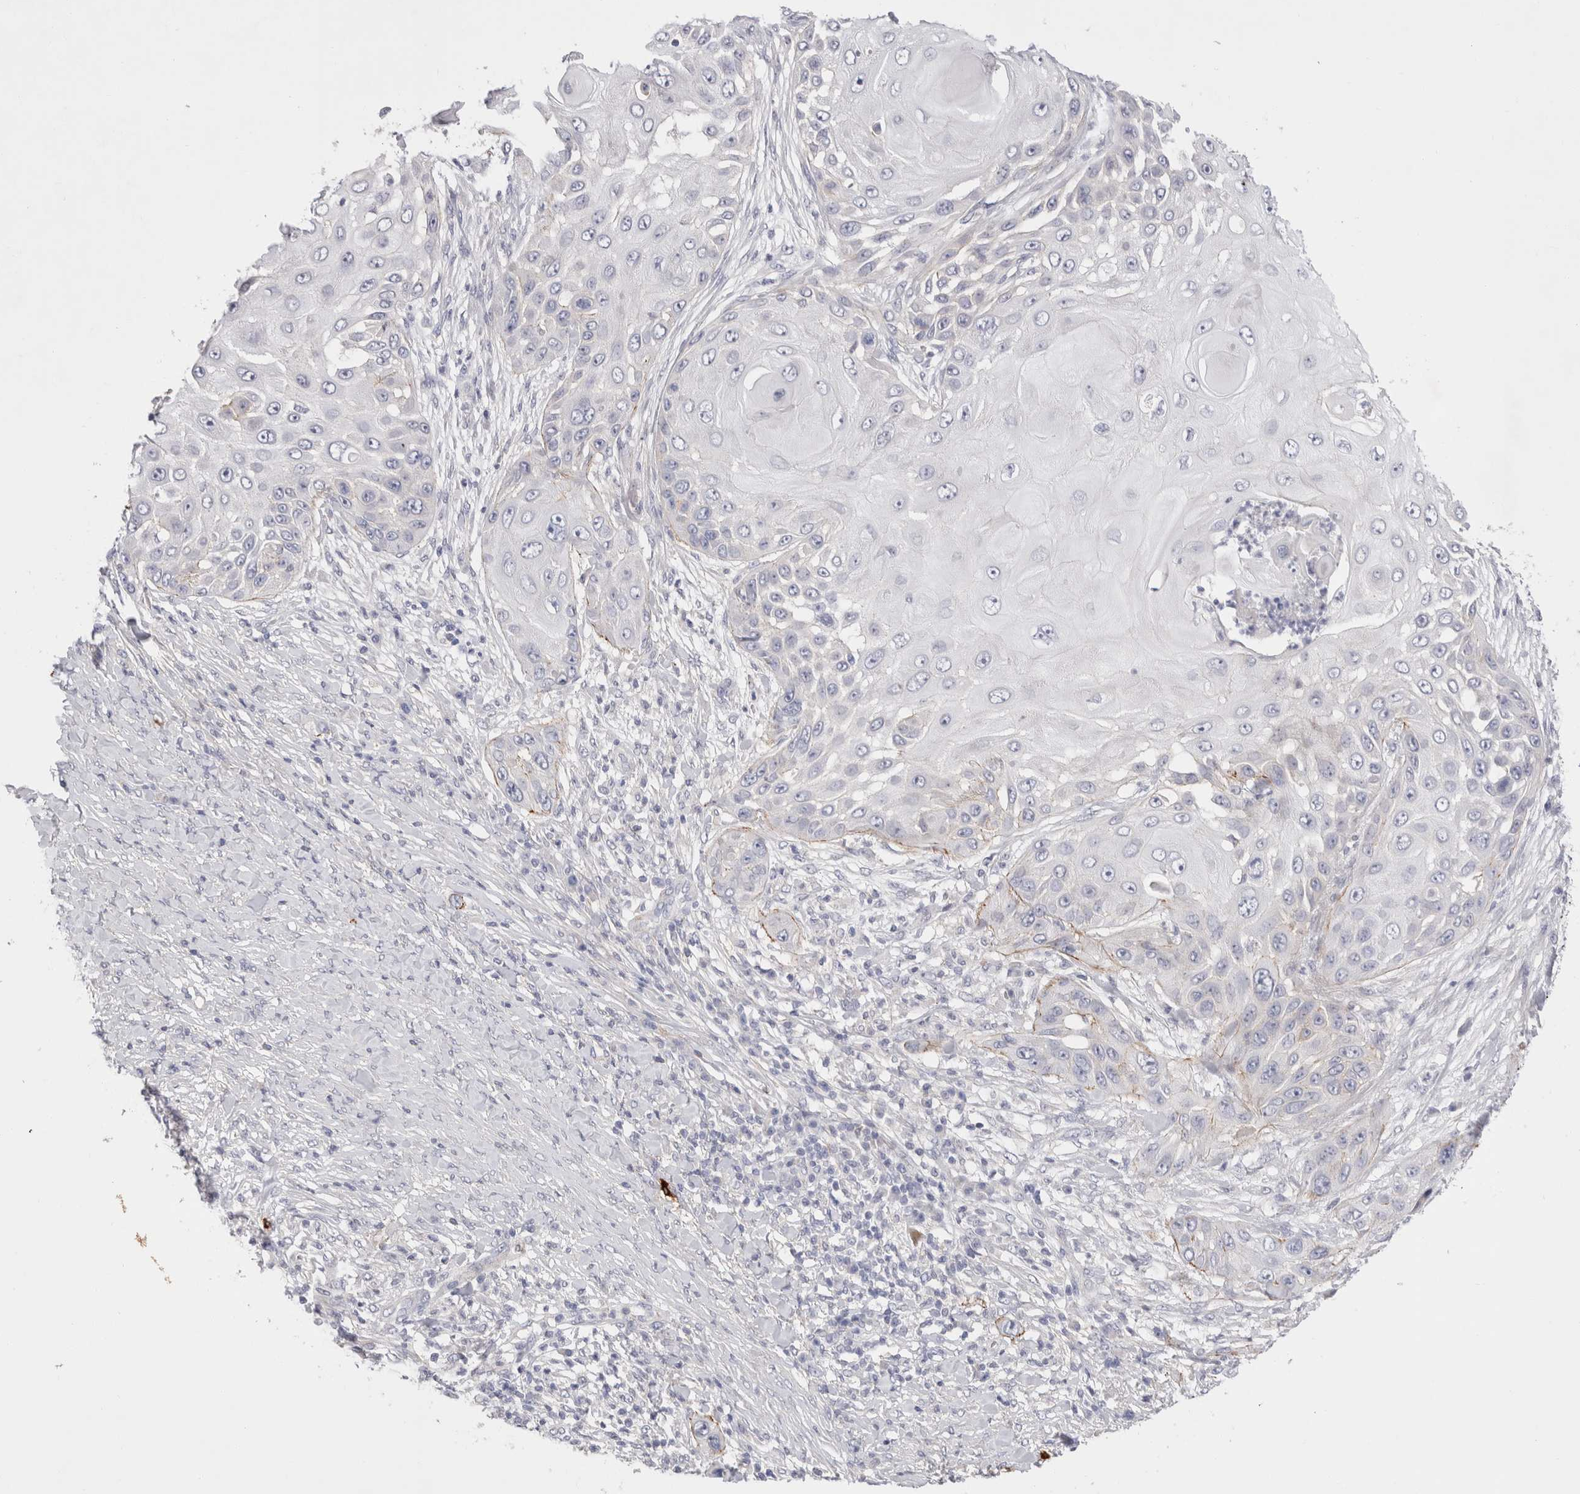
{"staining": {"intensity": "negative", "quantity": "none", "location": "none"}, "tissue": "skin cancer", "cell_type": "Tumor cells", "image_type": "cancer", "snomed": [{"axis": "morphology", "description": "Squamous cell carcinoma, NOS"}, {"axis": "topography", "description": "Skin"}], "caption": "Skin cancer stained for a protein using immunohistochemistry (IHC) demonstrates no positivity tumor cells.", "gene": "SPINK2", "patient": {"sex": "female", "age": 44}}